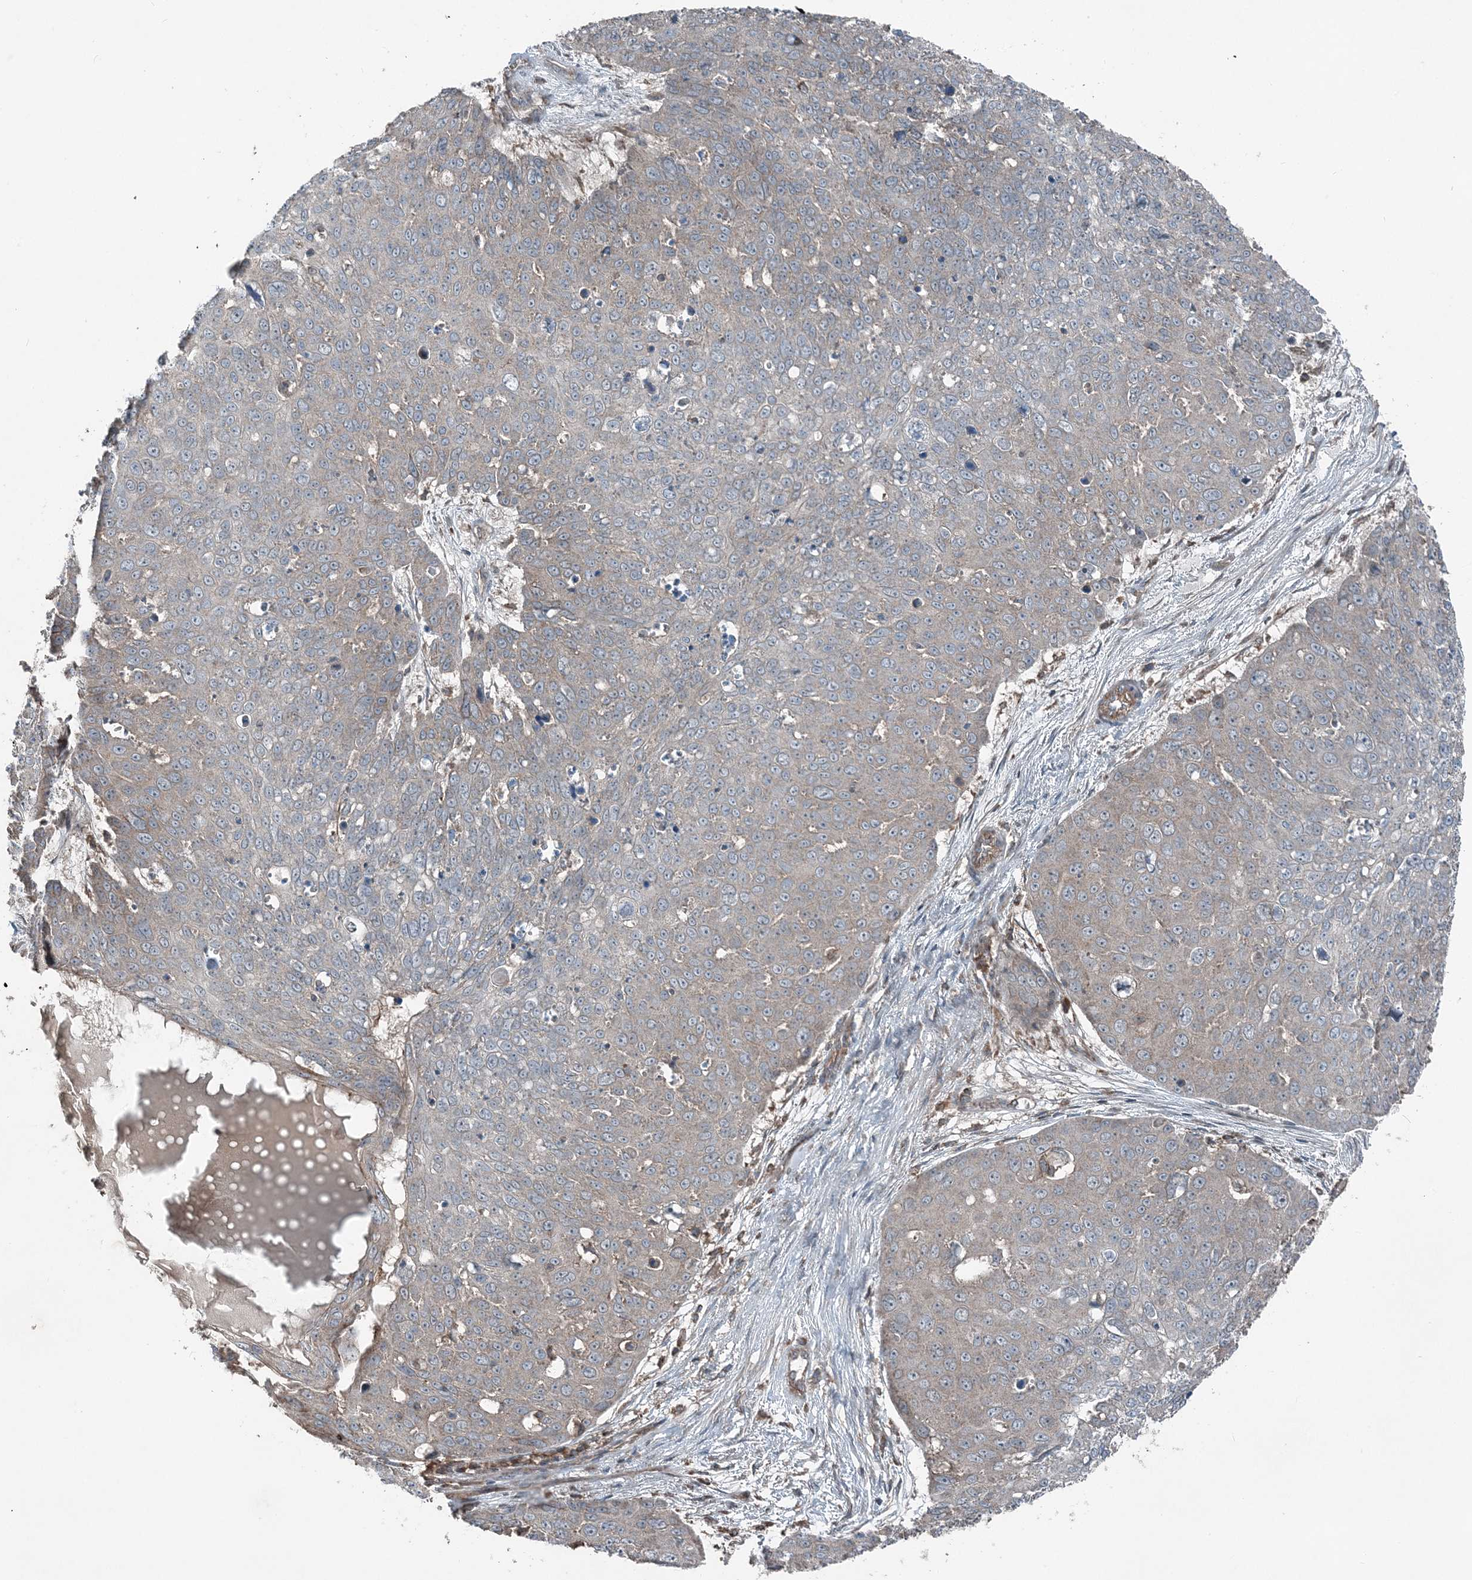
{"staining": {"intensity": "weak", "quantity": "25%-75%", "location": "cytoplasmic/membranous"}, "tissue": "skin cancer", "cell_type": "Tumor cells", "image_type": "cancer", "snomed": [{"axis": "morphology", "description": "Squamous cell carcinoma, NOS"}, {"axis": "topography", "description": "Skin"}], "caption": "Brown immunohistochemical staining in skin cancer (squamous cell carcinoma) exhibits weak cytoplasmic/membranous staining in about 25%-75% of tumor cells.", "gene": "KY", "patient": {"sex": "male", "age": 71}}